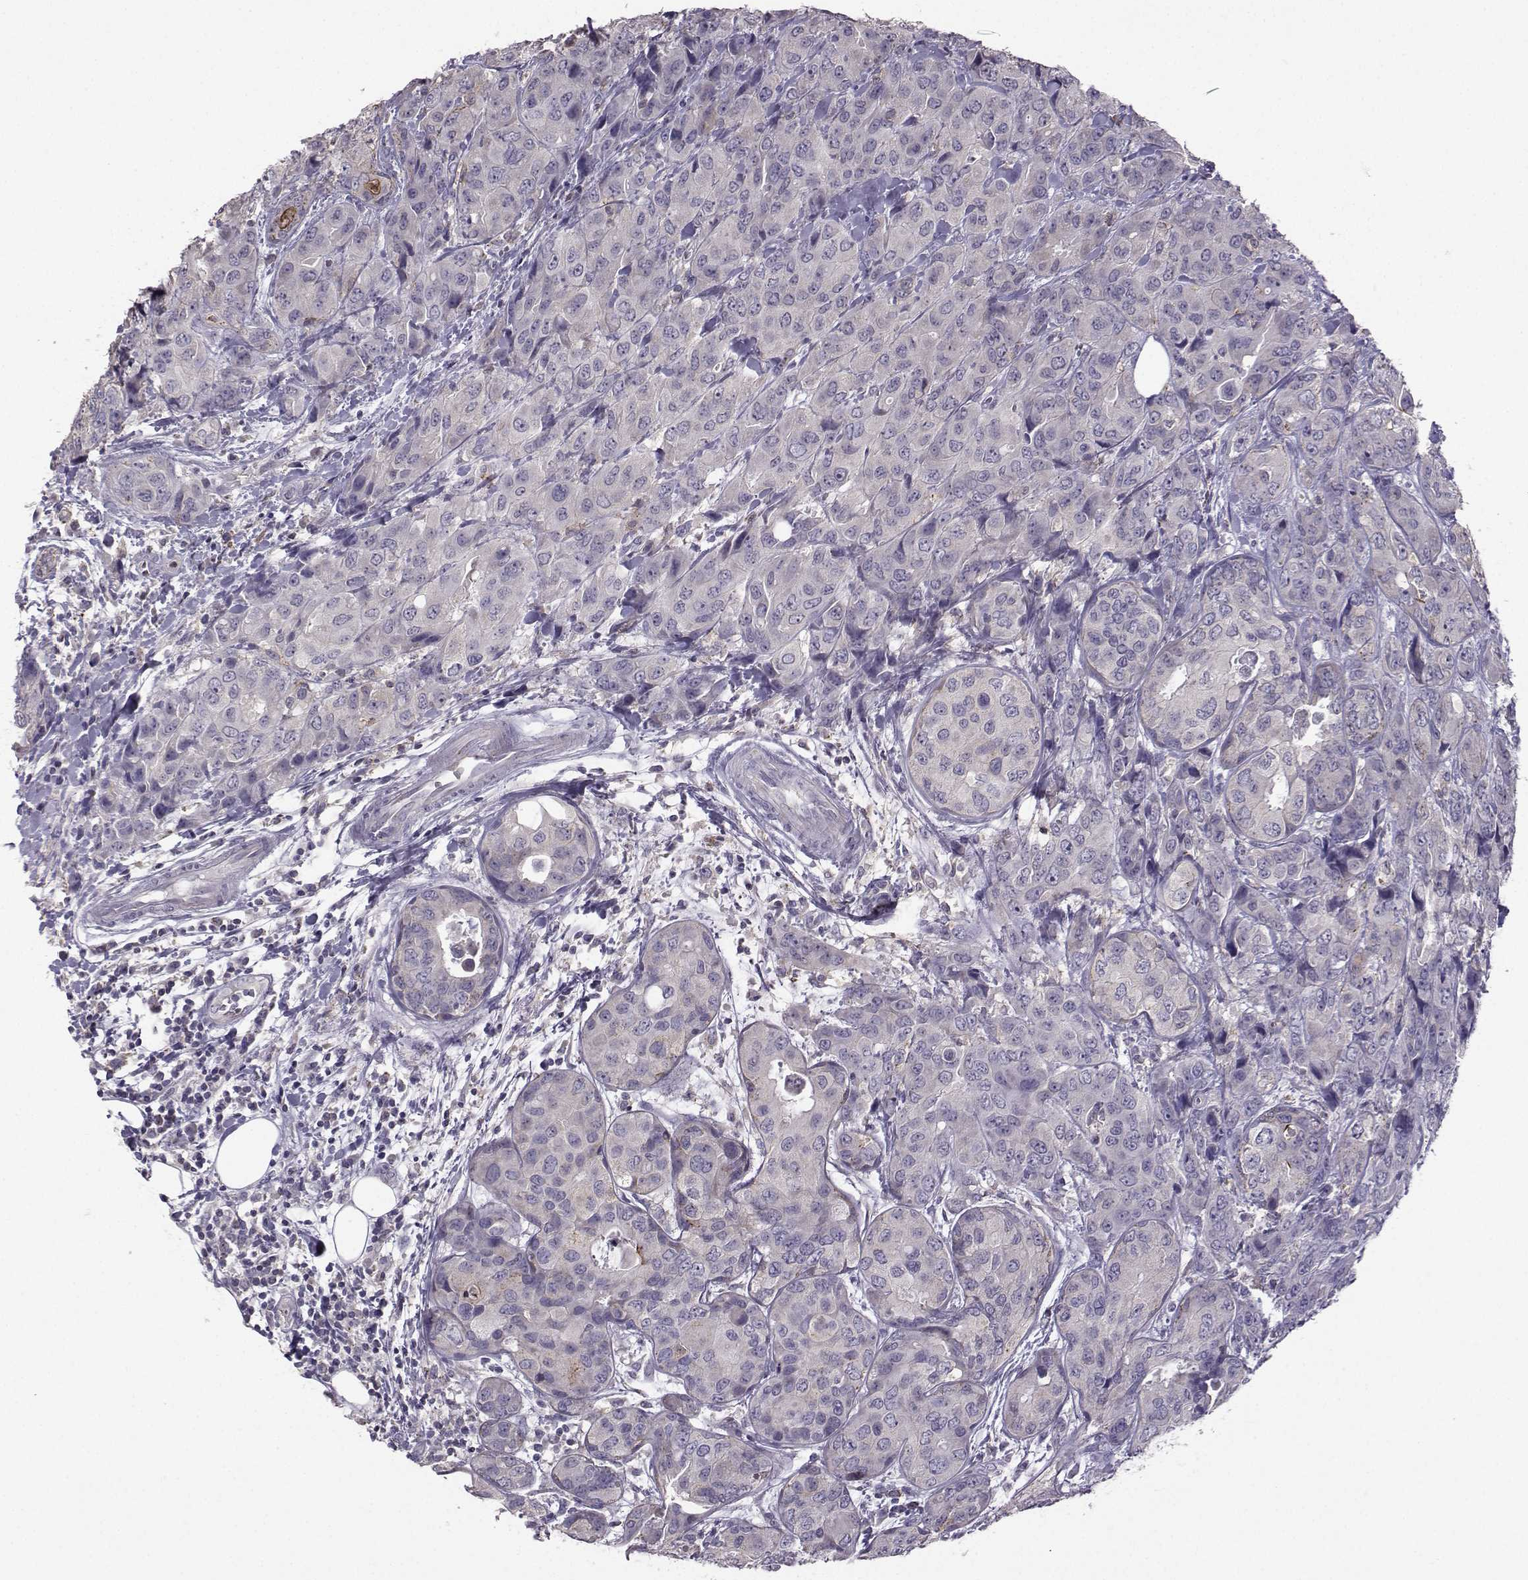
{"staining": {"intensity": "negative", "quantity": "none", "location": "none"}, "tissue": "breast cancer", "cell_type": "Tumor cells", "image_type": "cancer", "snomed": [{"axis": "morphology", "description": "Duct carcinoma"}, {"axis": "topography", "description": "Breast"}], "caption": "Immunohistochemistry (IHC) micrograph of neoplastic tissue: human breast cancer stained with DAB reveals no significant protein expression in tumor cells. (Brightfield microscopy of DAB (3,3'-diaminobenzidine) immunohistochemistry (IHC) at high magnification).", "gene": "FCAMR", "patient": {"sex": "female", "age": 43}}